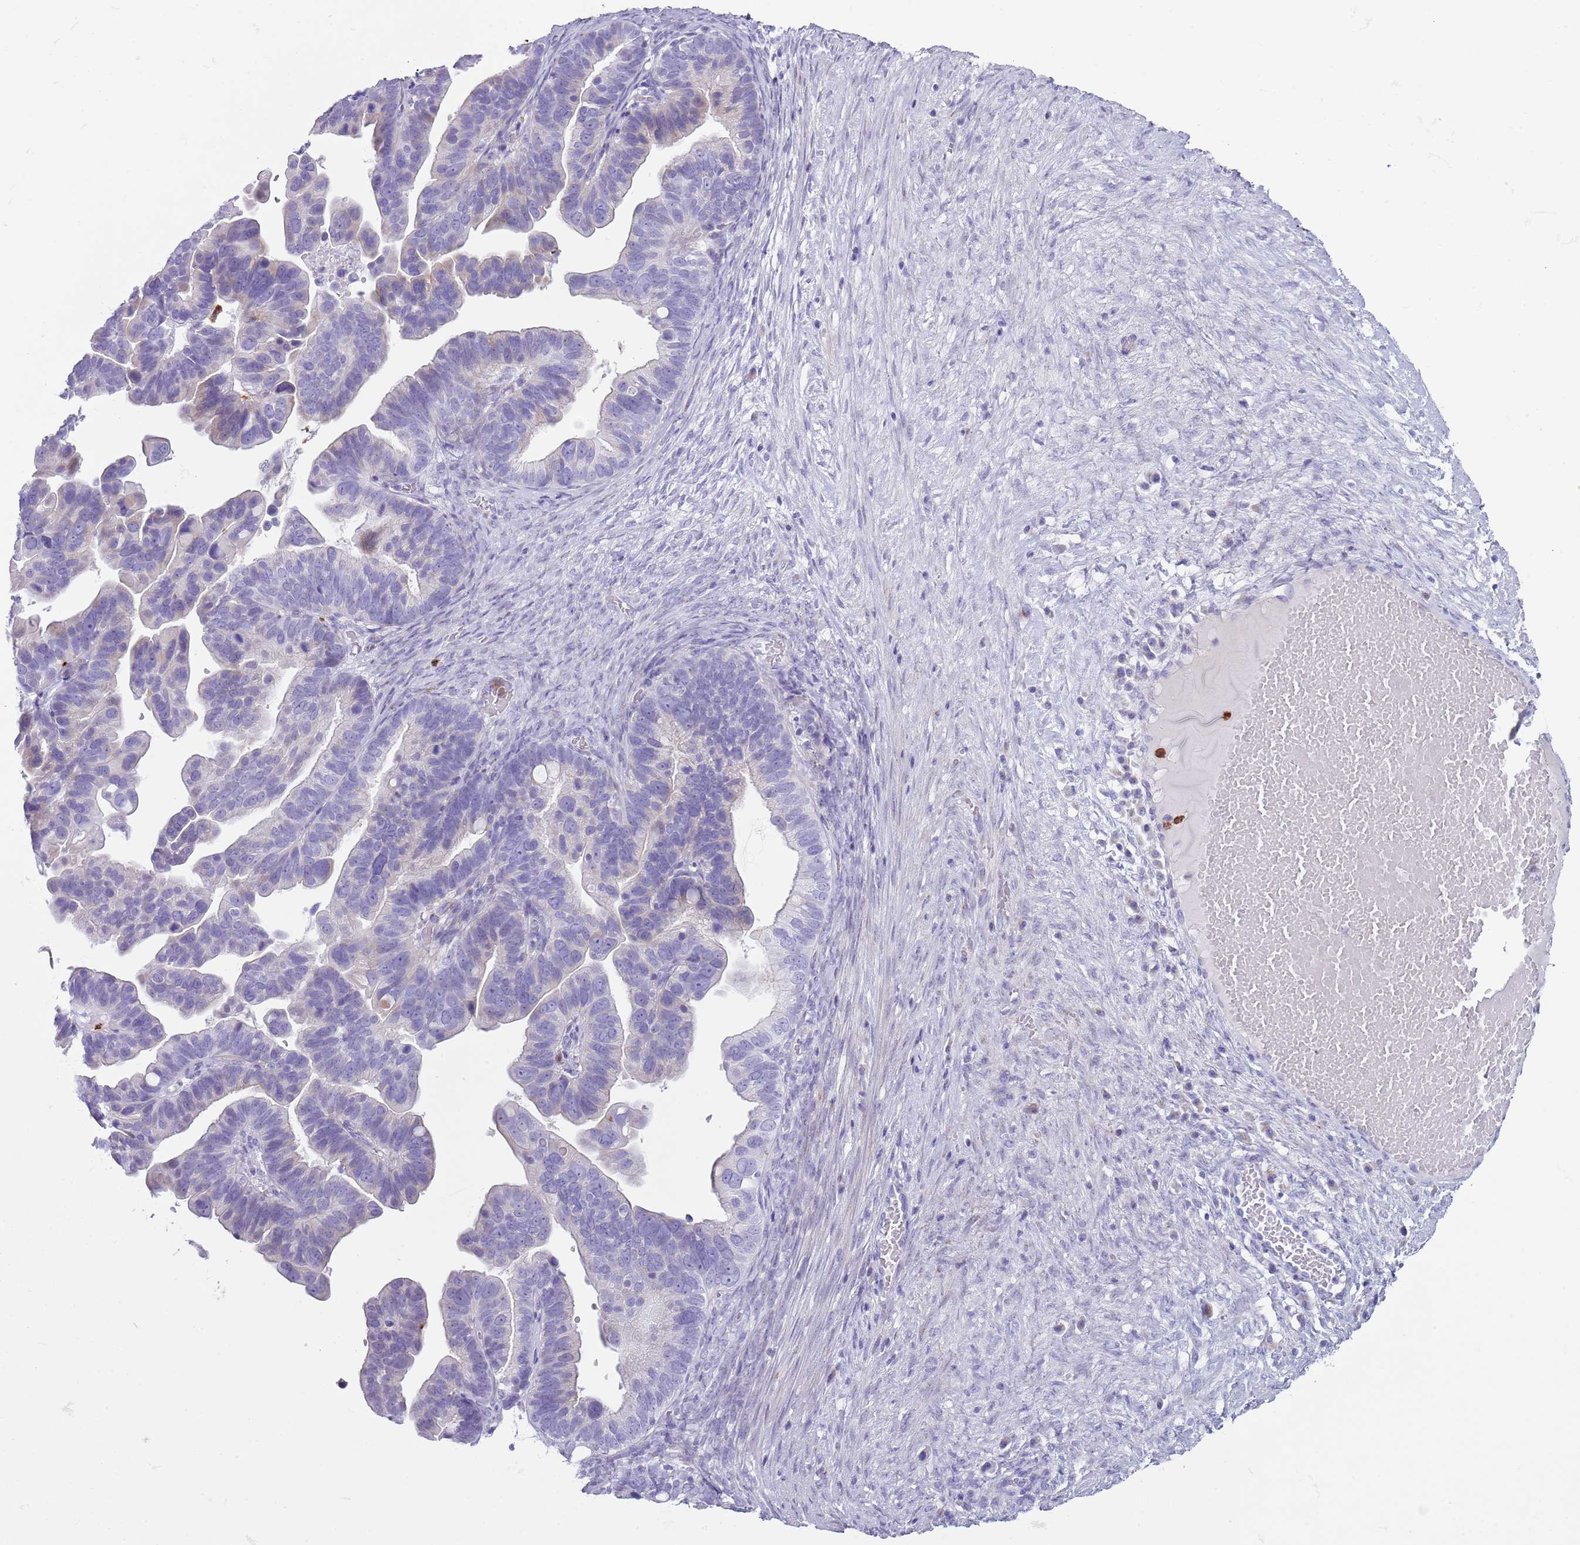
{"staining": {"intensity": "negative", "quantity": "none", "location": "none"}, "tissue": "ovarian cancer", "cell_type": "Tumor cells", "image_type": "cancer", "snomed": [{"axis": "morphology", "description": "Cystadenocarcinoma, serous, NOS"}, {"axis": "topography", "description": "Ovary"}], "caption": "Tumor cells are negative for brown protein staining in serous cystadenocarcinoma (ovarian).", "gene": "CD177", "patient": {"sex": "female", "age": 56}}